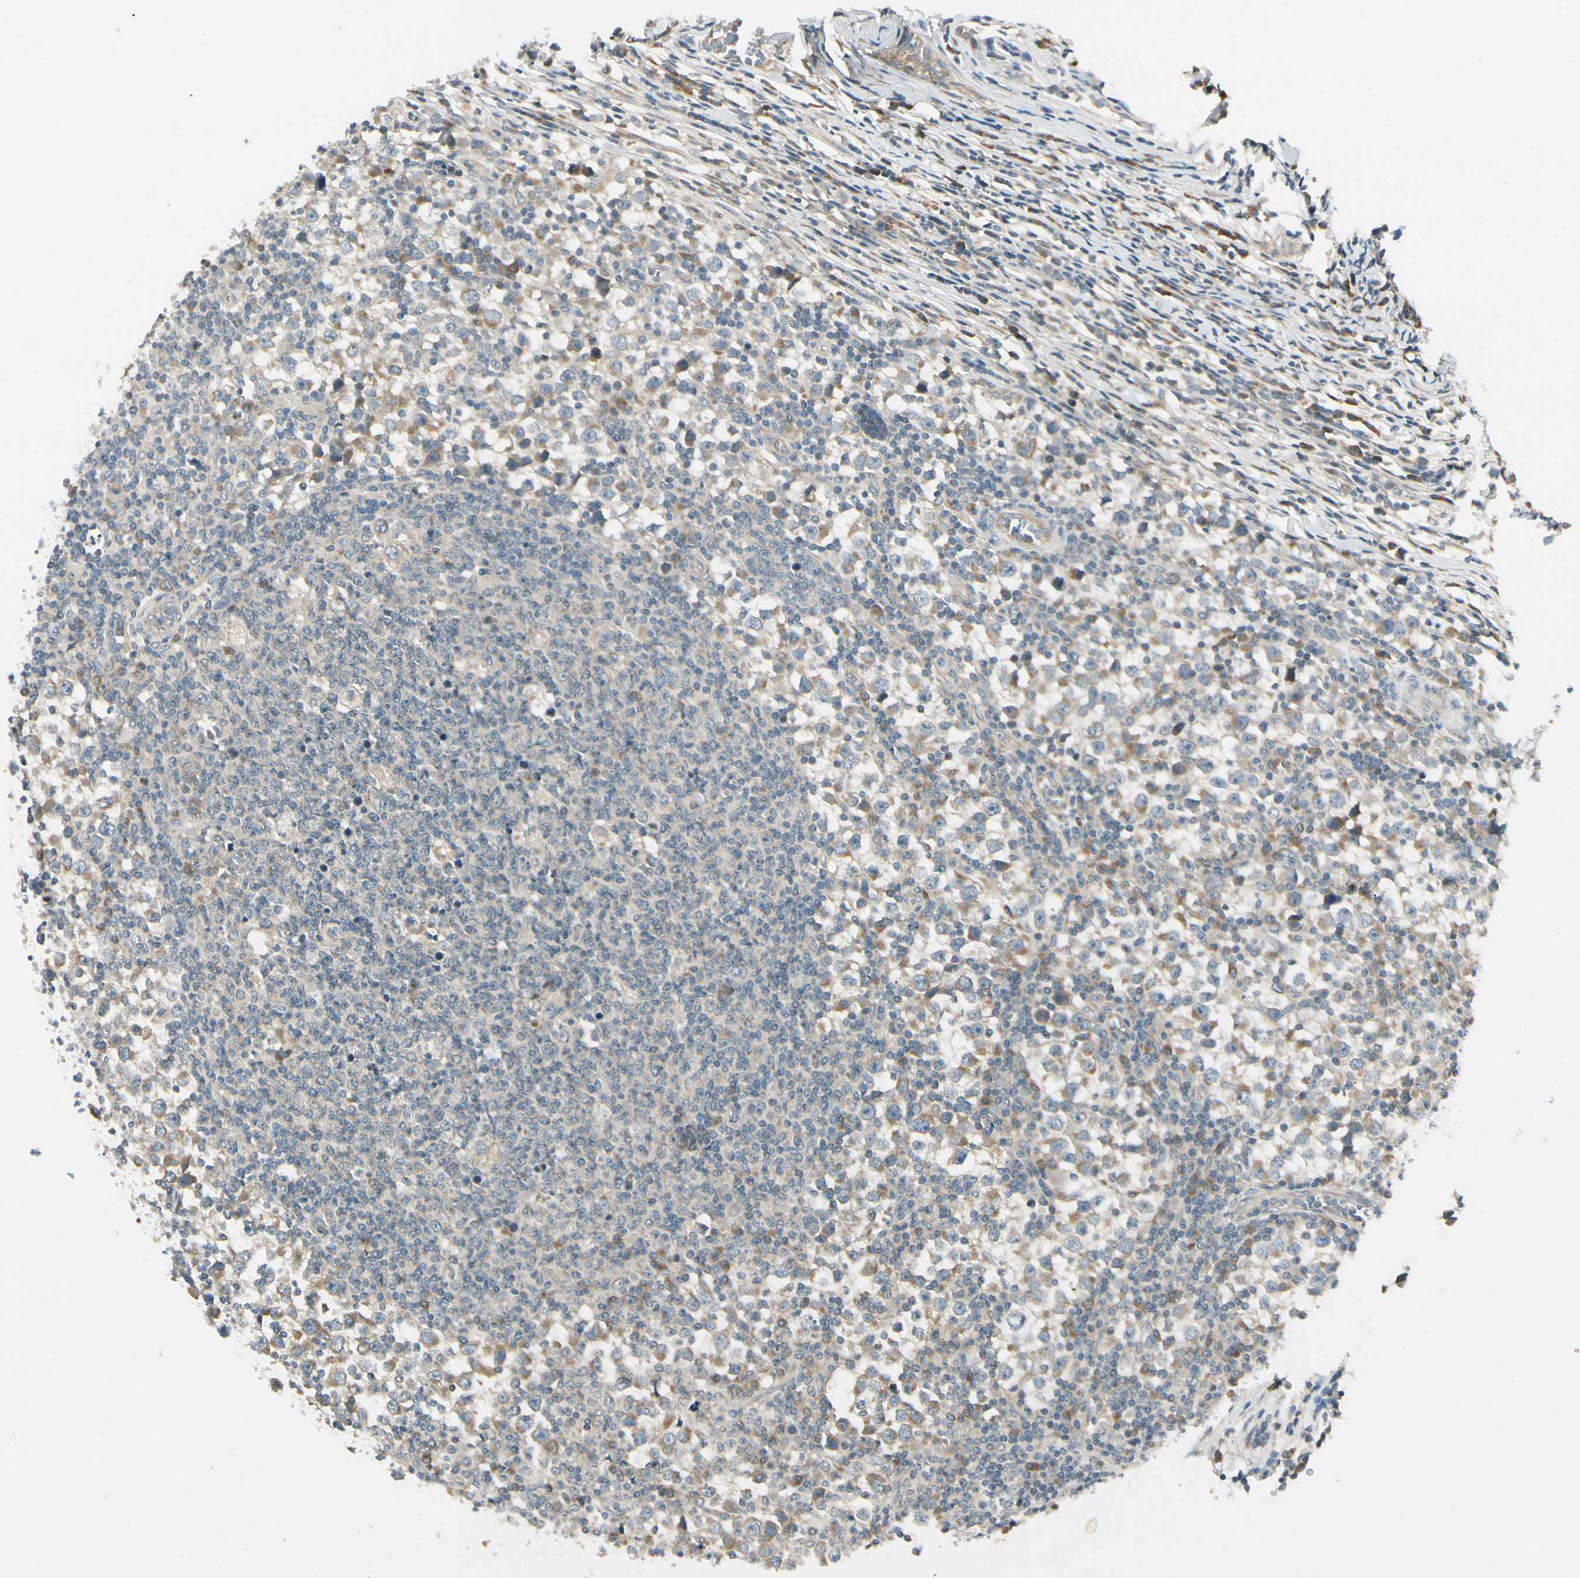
{"staining": {"intensity": "moderate", "quantity": ">75%", "location": "cytoplasmic/membranous"}, "tissue": "testis cancer", "cell_type": "Tumor cells", "image_type": "cancer", "snomed": [{"axis": "morphology", "description": "Seminoma, NOS"}, {"axis": "topography", "description": "Testis"}], "caption": "Protein staining of seminoma (testis) tissue reveals moderate cytoplasmic/membranous staining in approximately >75% of tumor cells.", "gene": "BNIP1", "patient": {"sex": "male", "age": 65}}